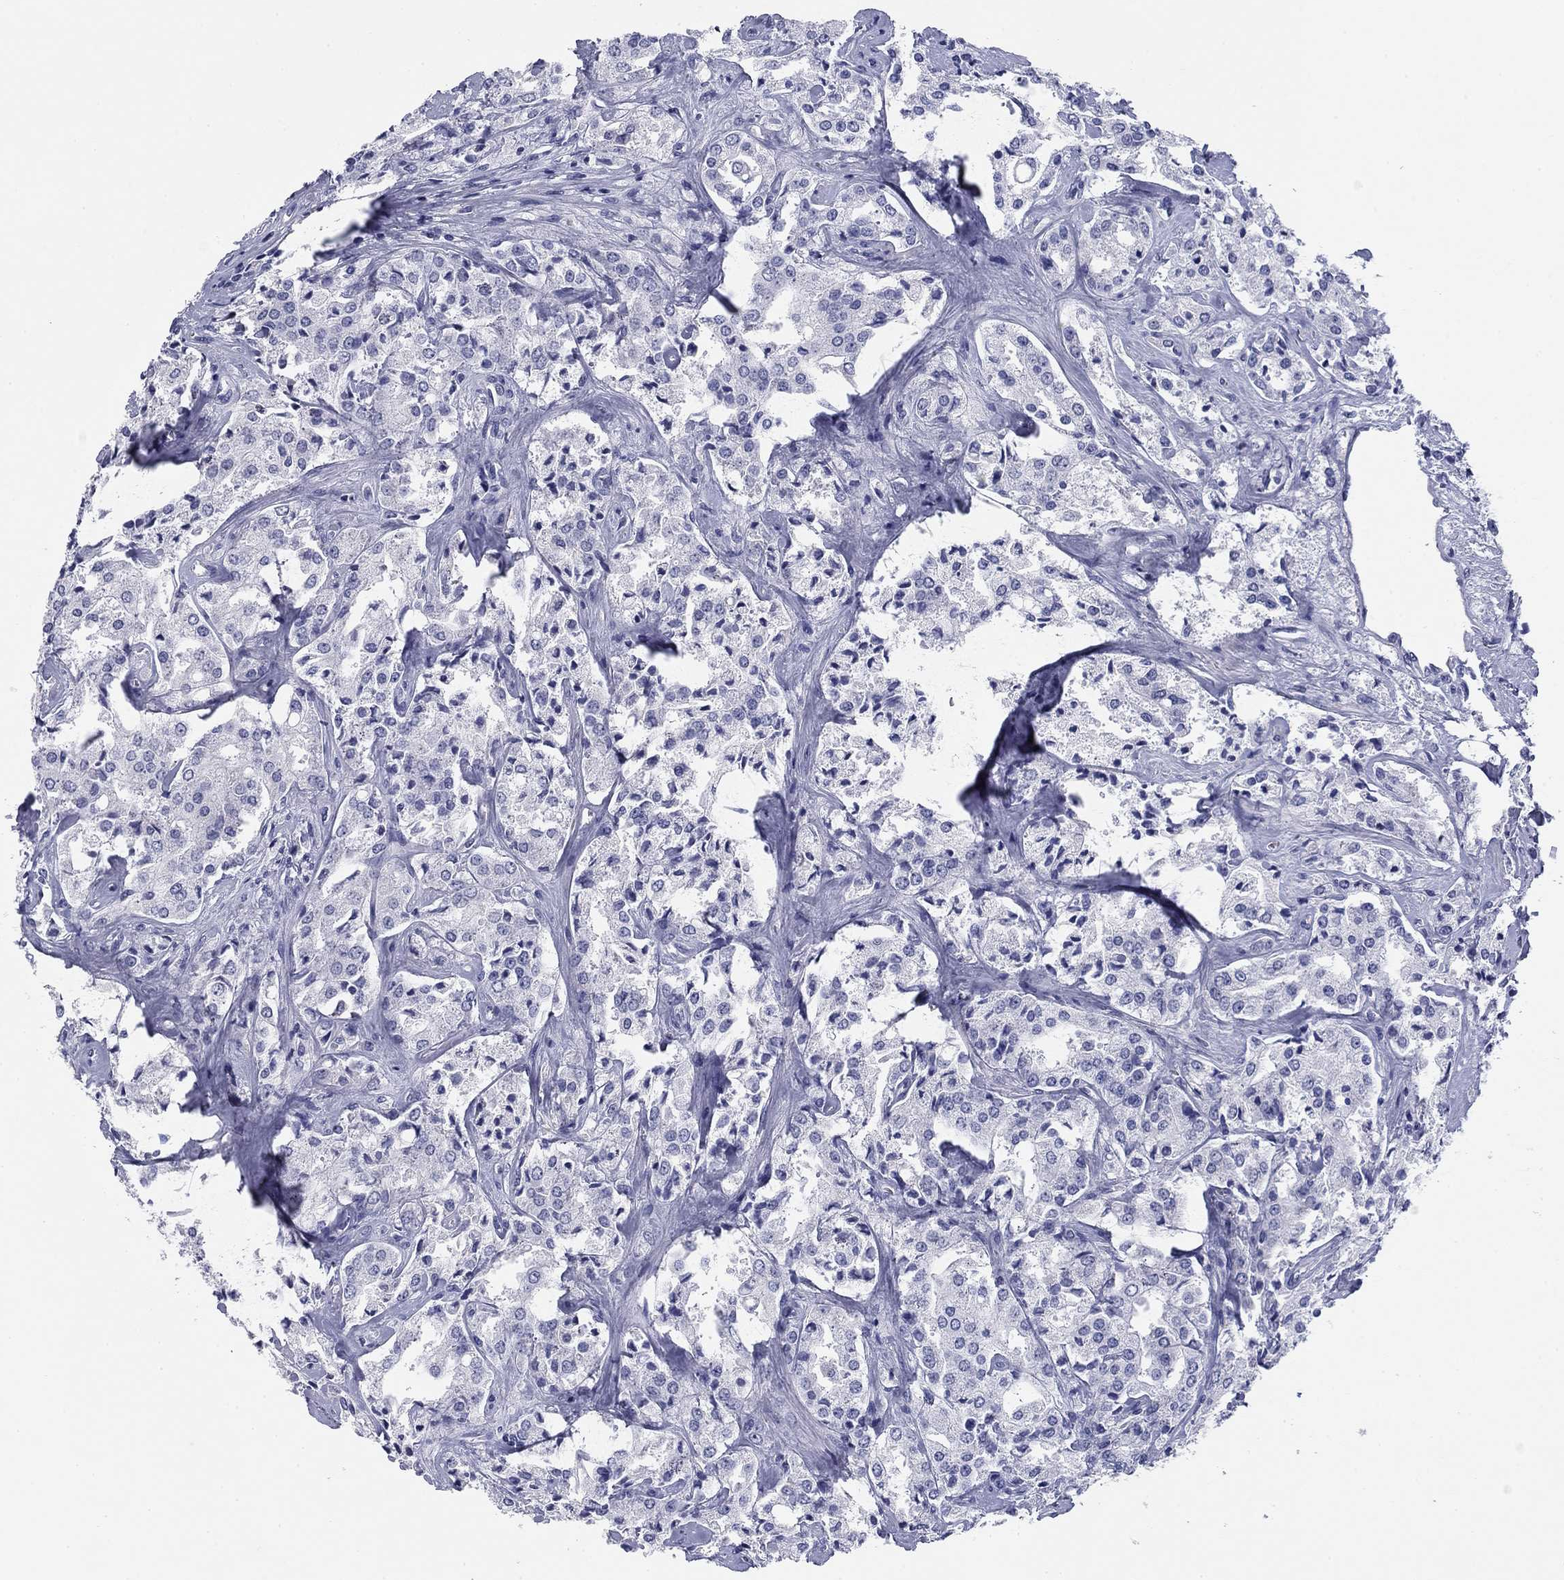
{"staining": {"intensity": "negative", "quantity": "none", "location": "none"}, "tissue": "prostate cancer", "cell_type": "Tumor cells", "image_type": "cancer", "snomed": [{"axis": "morphology", "description": "Adenocarcinoma, NOS"}, {"axis": "topography", "description": "Prostate"}], "caption": "Tumor cells show no significant staining in prostate adenocarcinoma.", "gene": "KCNH1", "patient": {"sex": "male", "age": 66}}